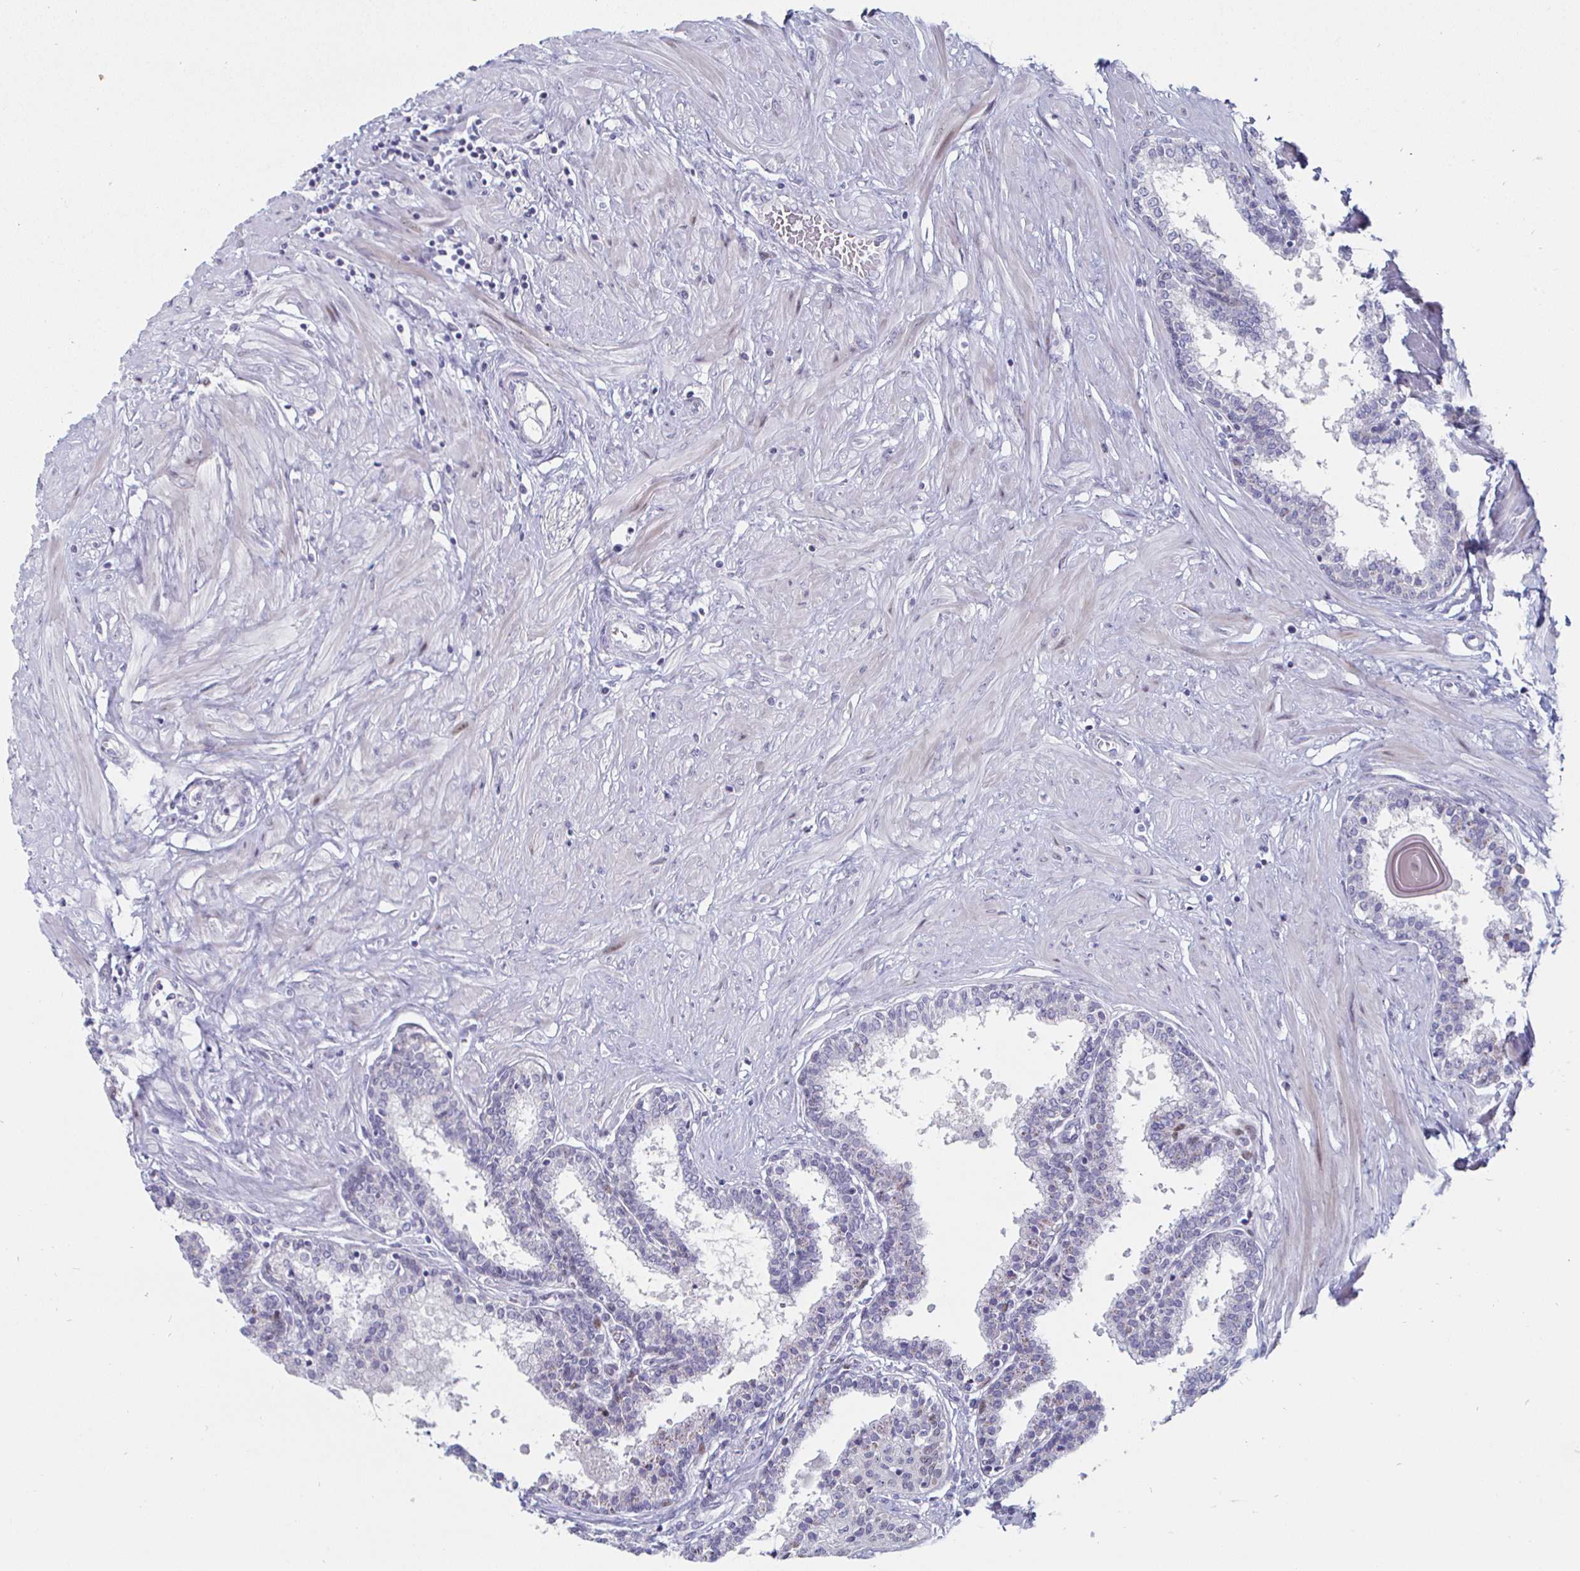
{"staining": {"intensity": "negative", "quantity": "none", "location": "none"}, "tissue": "prostate", "cell_type": "Glandular cells", "image_type": "normal", "snomed": [{"axis": "morphology", "description": "Normal tissue, NOS"}, {"axis": "topography", "description": "Prostate"}], "caption": "DAB (3,3'-diaminobenzidine) immunohistochemical staining of unremarkable prostate shows no significant staining in glandular cells. (DAB immunohistochemistry visualized using brightfield microscopy, high magnification).", "gene": "DMRTB1", "patient": {"sex": "male", "age": 55}}